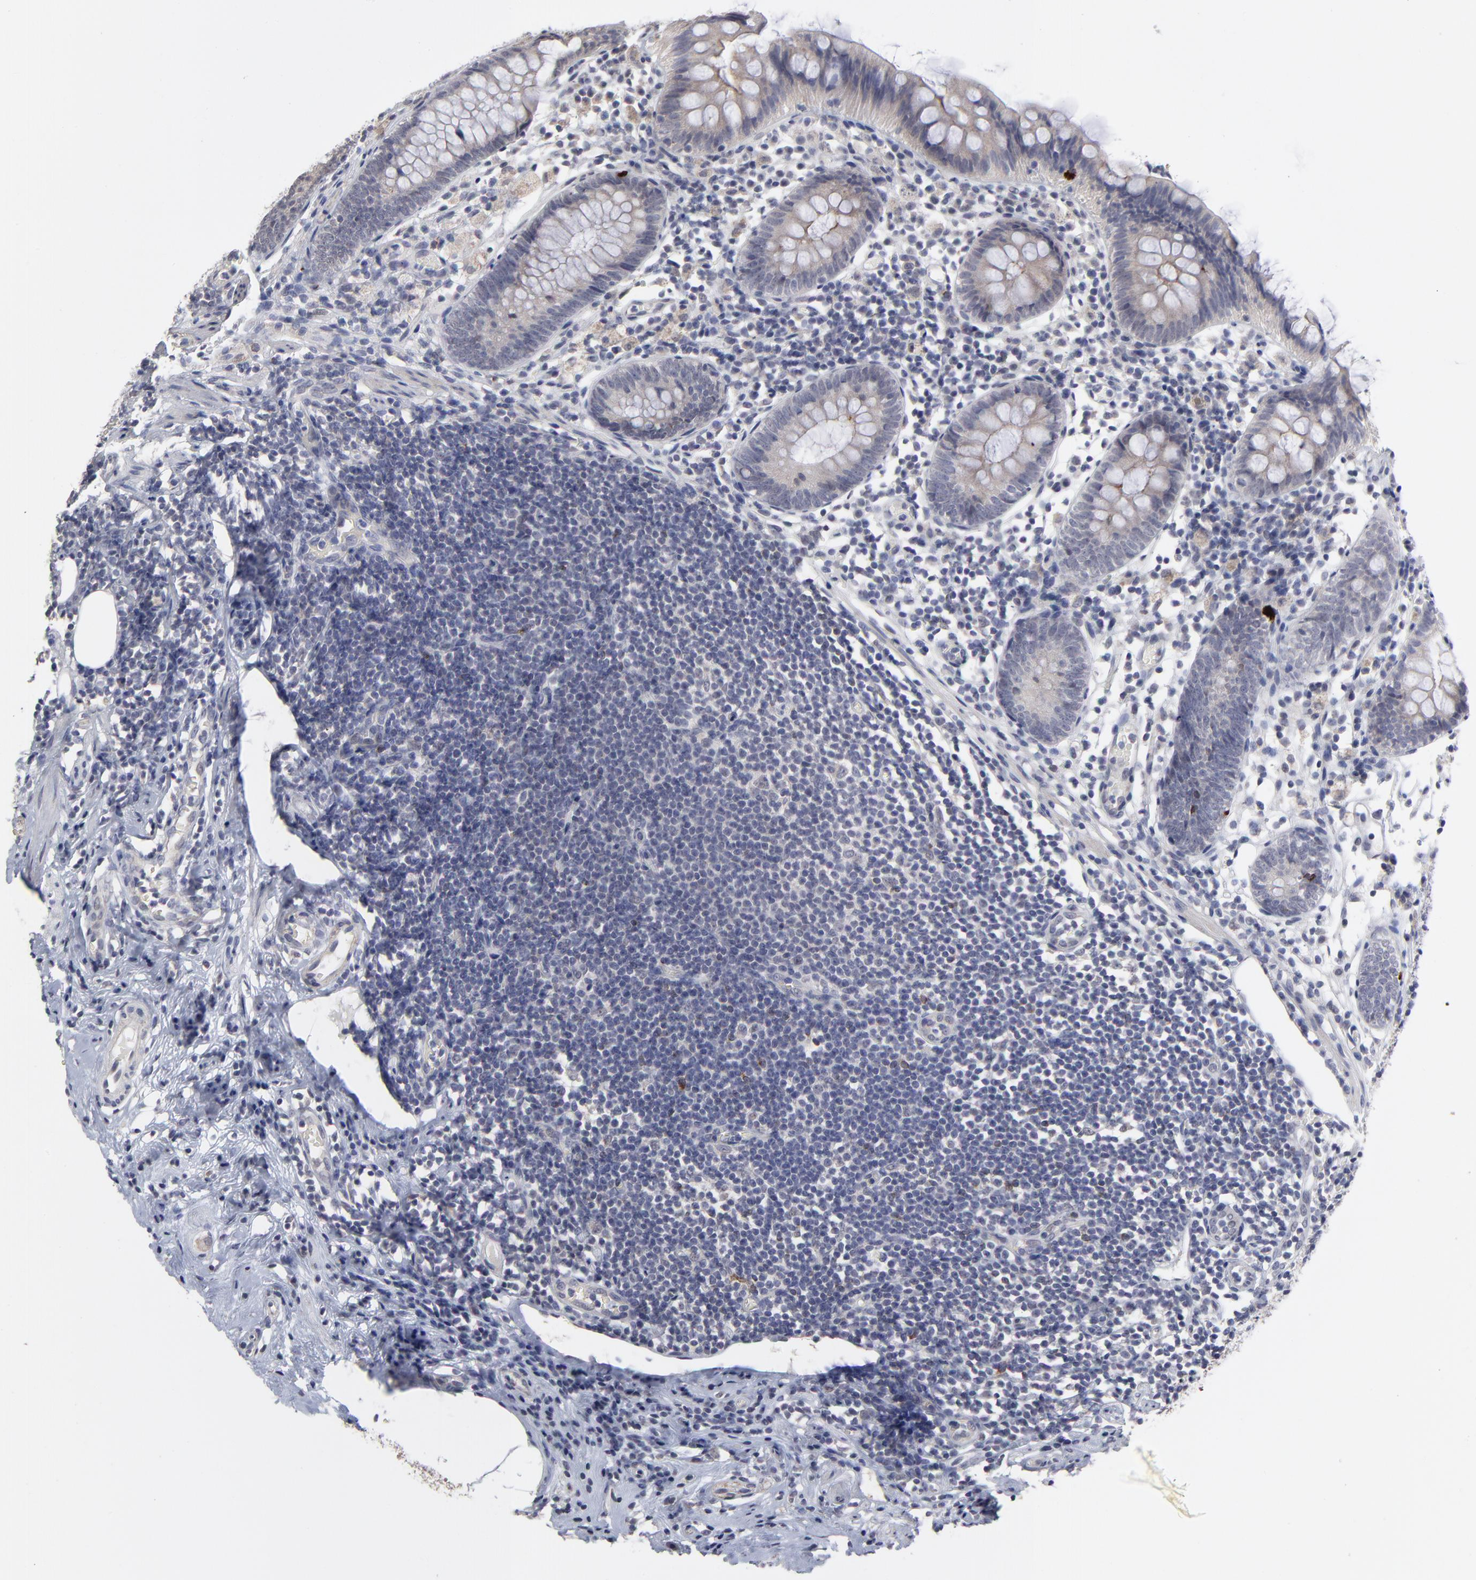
{"staining": {"intensity": "weak", "quantity": "25%-75%", "location": "cytoplasmic/membranous"}, "tissue": "appendix", "cell_type": "Glandular cells", "image_type": "normal", "snomed": [{"axis": "morphology", "description": "Normal tissue, NOS"}, {"axis": "topography", "description": "Appendix"}], "caption": "The micrograph demonstrates immunohistochemical staining of unremarkable appendix. There is weak cytoplasmic/membranous staining is appreciated in about 25%-75% of glandular cells.", "gene": "MAGEA10", "patient": {"sex": "male", "age": 38}}